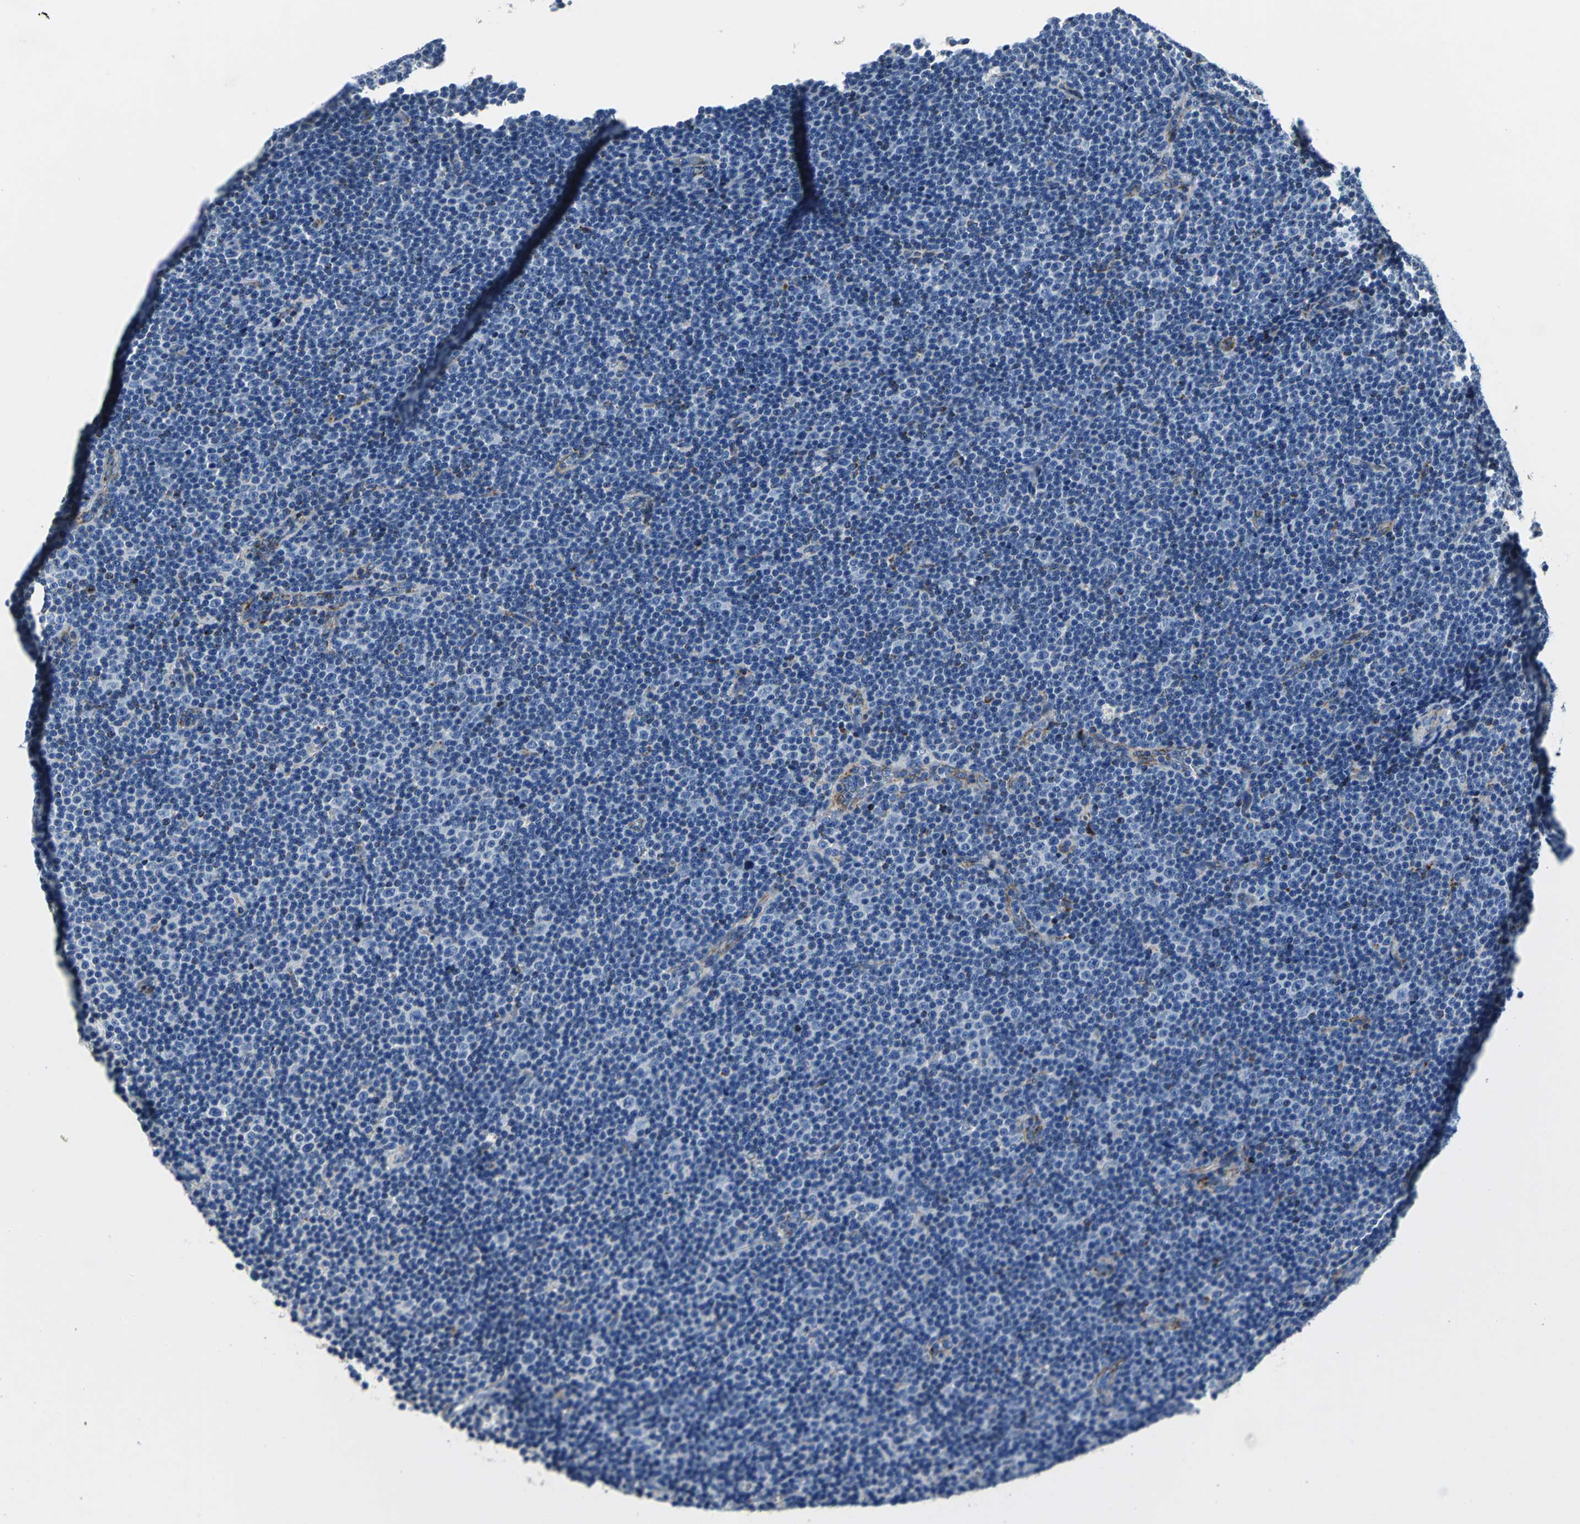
{"staining": {"intensity": "negative", "quantity": "none", "location": "none"}, "tissue": "lymphoma", "cell_type": "Tumor cells", "image_type": "cancer", "snomed": [{"axis": "morphology", "description": "Malignant lymphoma, non-Hodgkin's type, Low grade"}, {"axis": "topography", "description": "Lymph node"}], "caption": "The IHC micrograph has no significant positivity in tumor cells of lymphoma tissue.", "gene": "IFI6", "patient": {"sex": "female", "age": 67}}